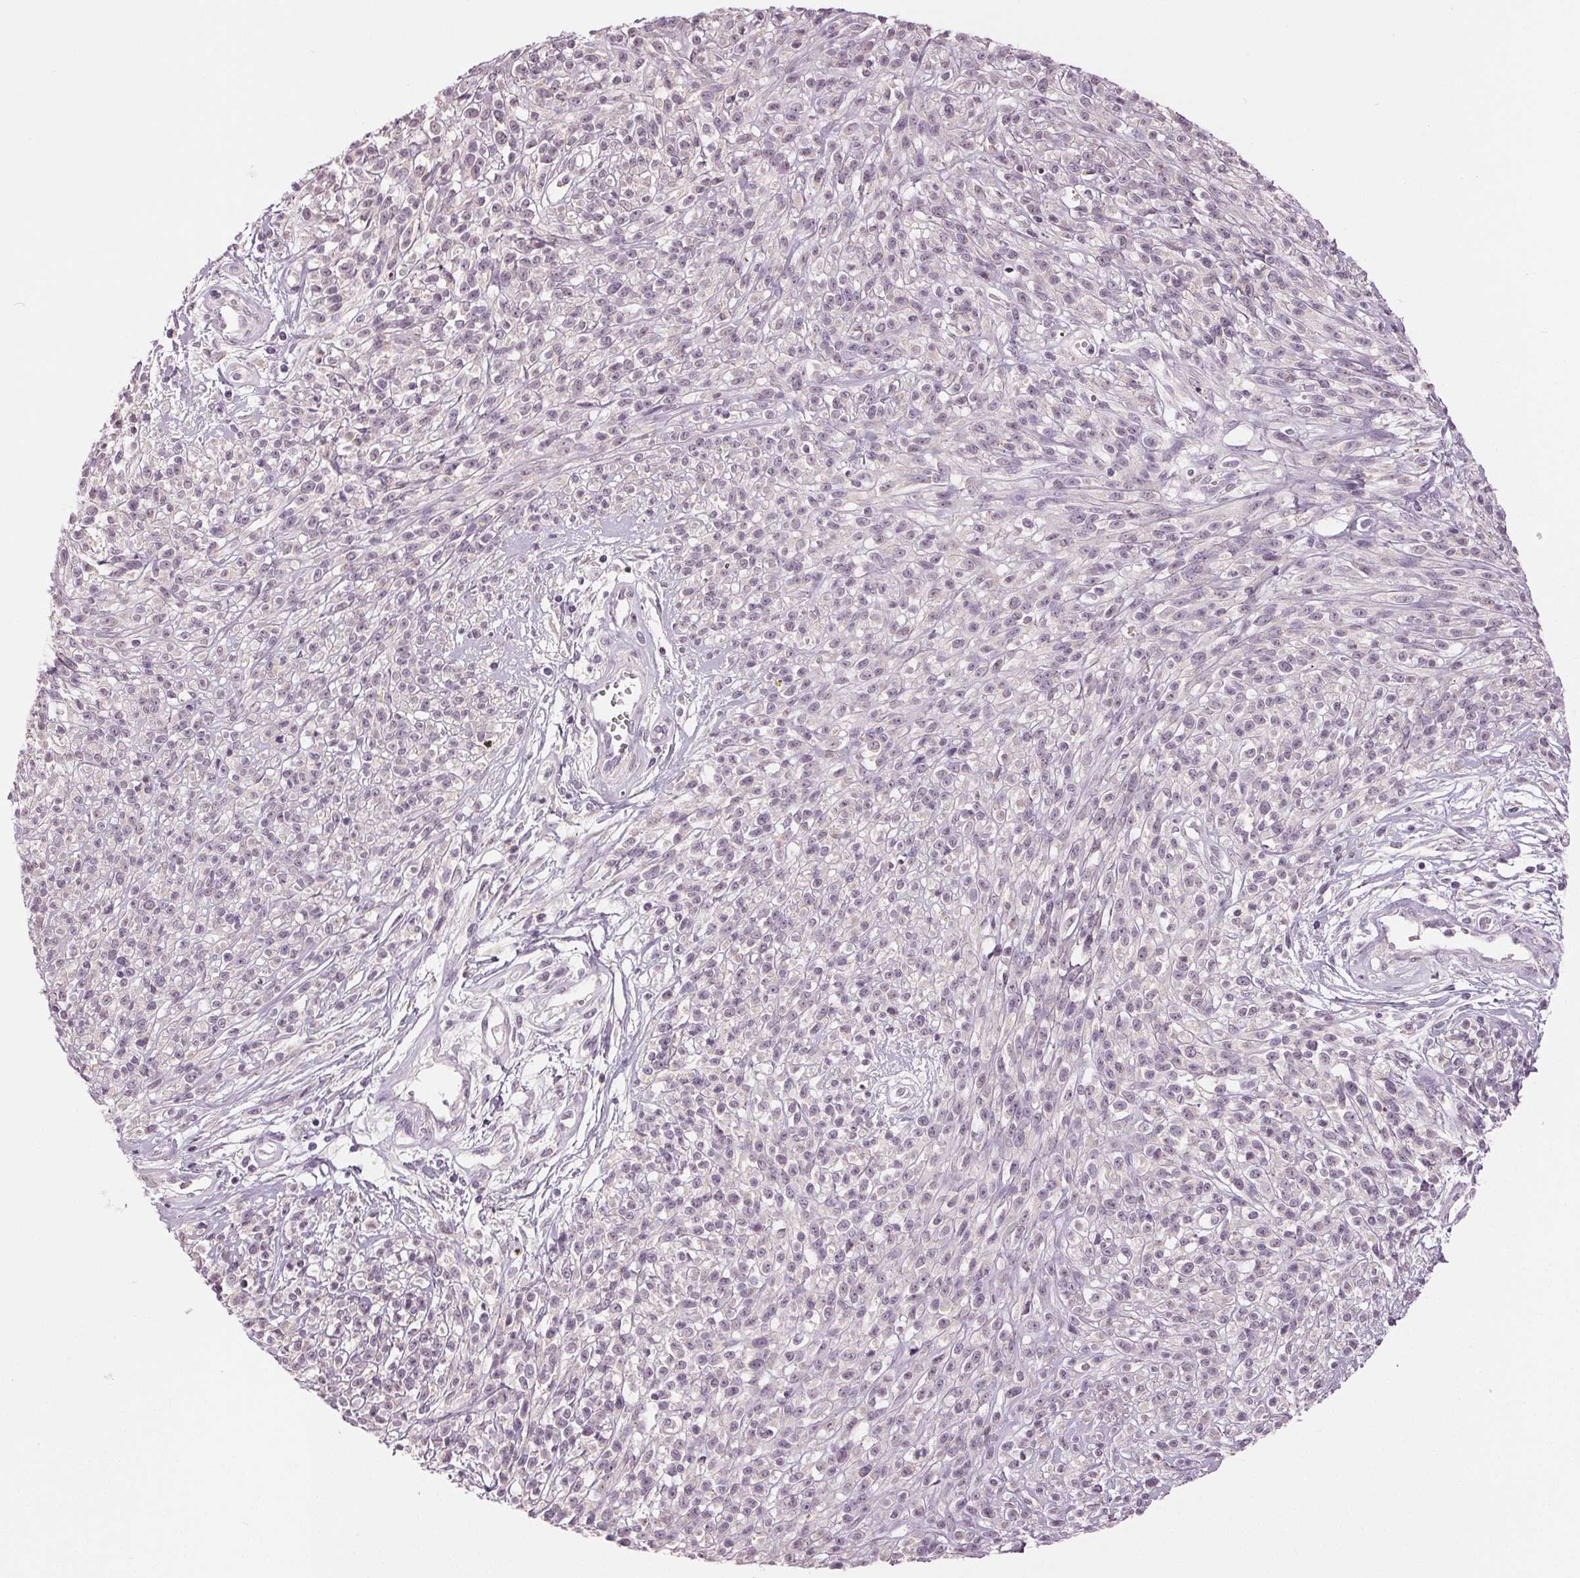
{"staining": {"intensity": "negative", "quantity": "none", "location": "none"}, "tissue": "melanoma", "cell_type": "Tumor cells", "image_type": "cancer", "snomed": [{"axis": "morphology", "description": "Malignant melanoma, NOS"}, {"axis": "topography", "description": "Skin"}, {"axis": "topography", "description": "Skin of trunk"}], "caption": "DAB (3,3'-diaminobenzidine) immunohistochemical staining of human melanoma exhibits no significant expression in tumor cells.", "gene": "ZNF605", "patient": {"sex": "male", "age": 74}}